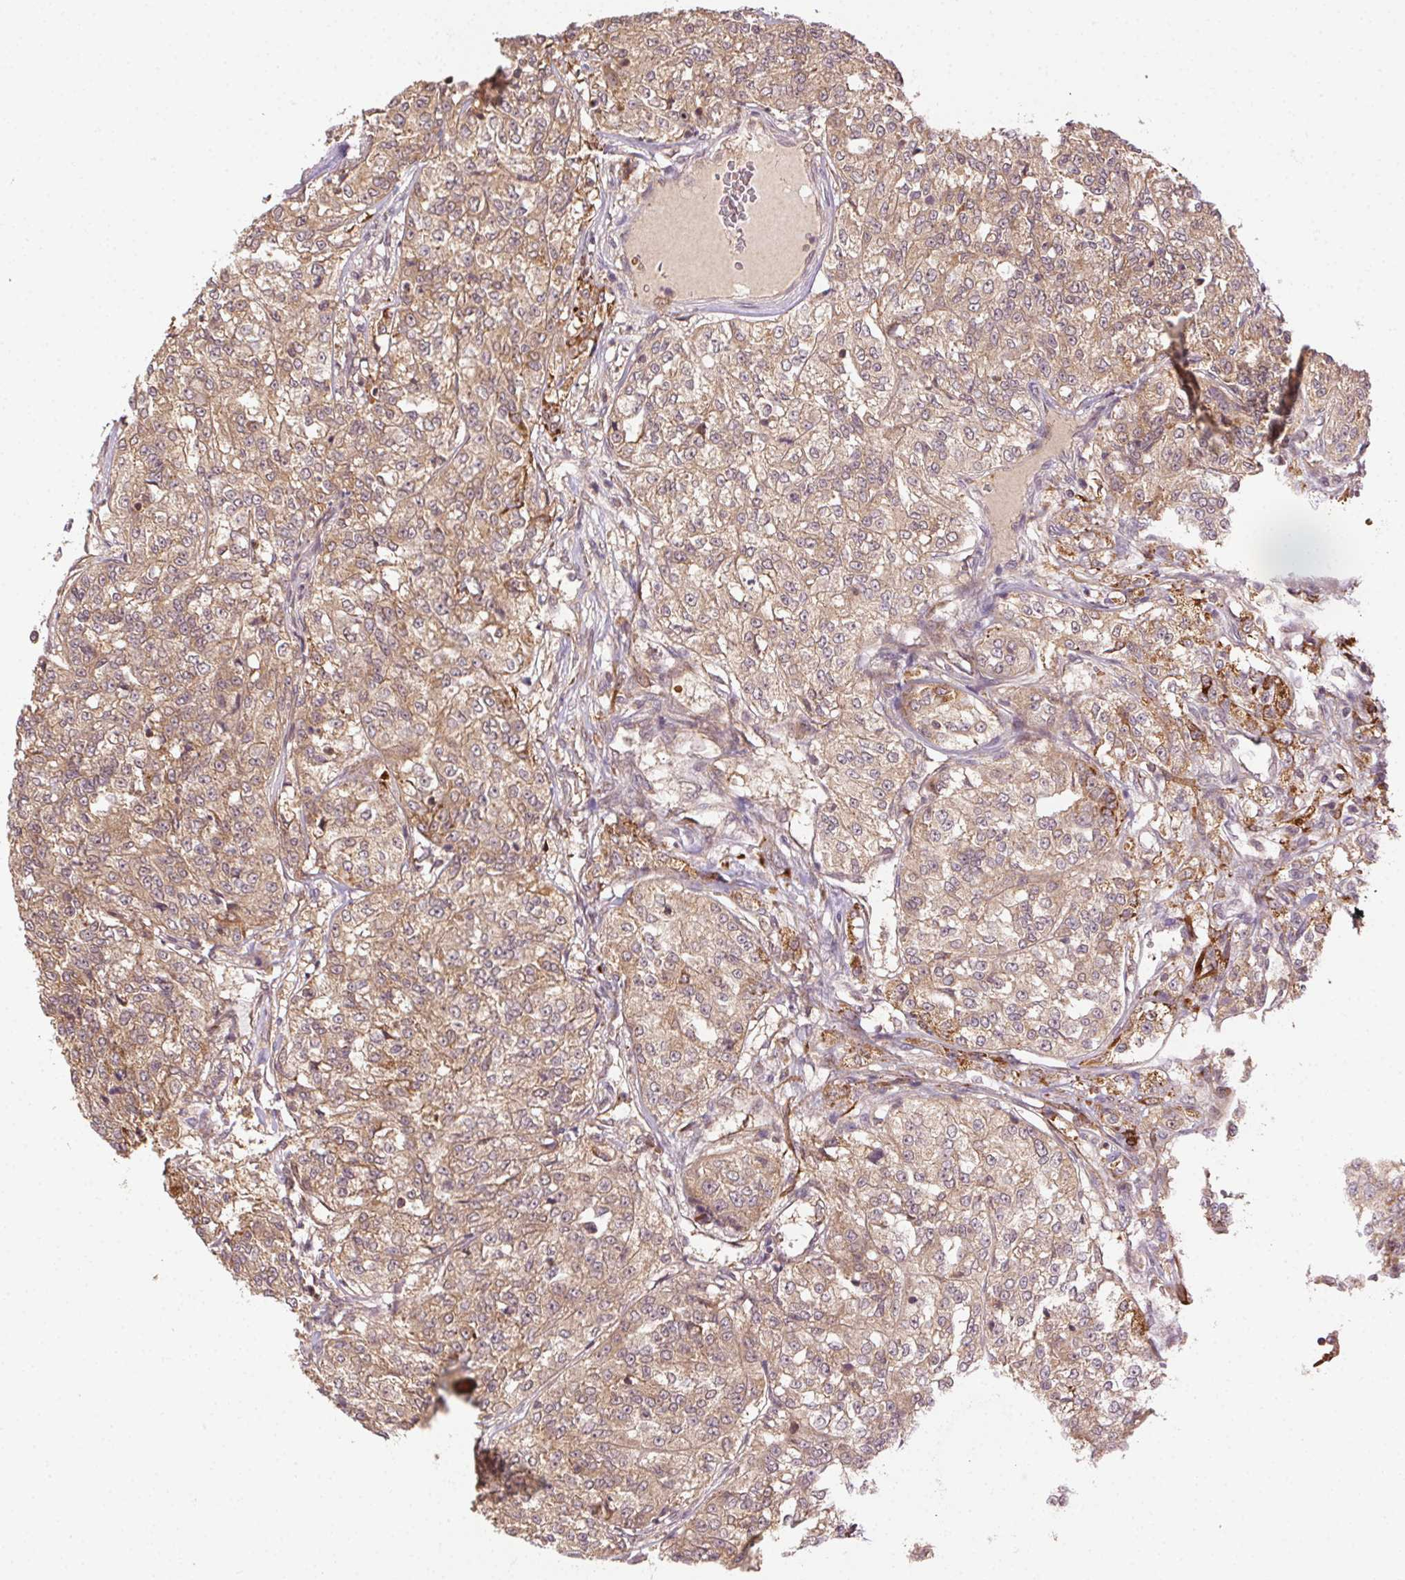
{"staining": {"intensity": "moderate", "quantity": ">75%", "location": "cytoplasmic/membranous"}, "tissue": "renal cancer", "cell_type": "Tumor cells", "image_type": "cancer", "snomed": [{"axis": "morphology", "description": "Adenocarcinoma, NOS"}, {"axis": "topography", "description": "Kidney"}], "caption": "The micrograph exhibits a brown stain indicating the presence of a protein in the cytoplasmic/membranous of tumor cells in renal cancer (adenocarcinoma). The staining was performed using DAB (3,3'-diaminobenzidine), with brown indicating positive protein expression. Nuclei are stained blue with hematoxylin.", "gene": "KLHL15", "patient": {"sex": "female", "age": 63}}